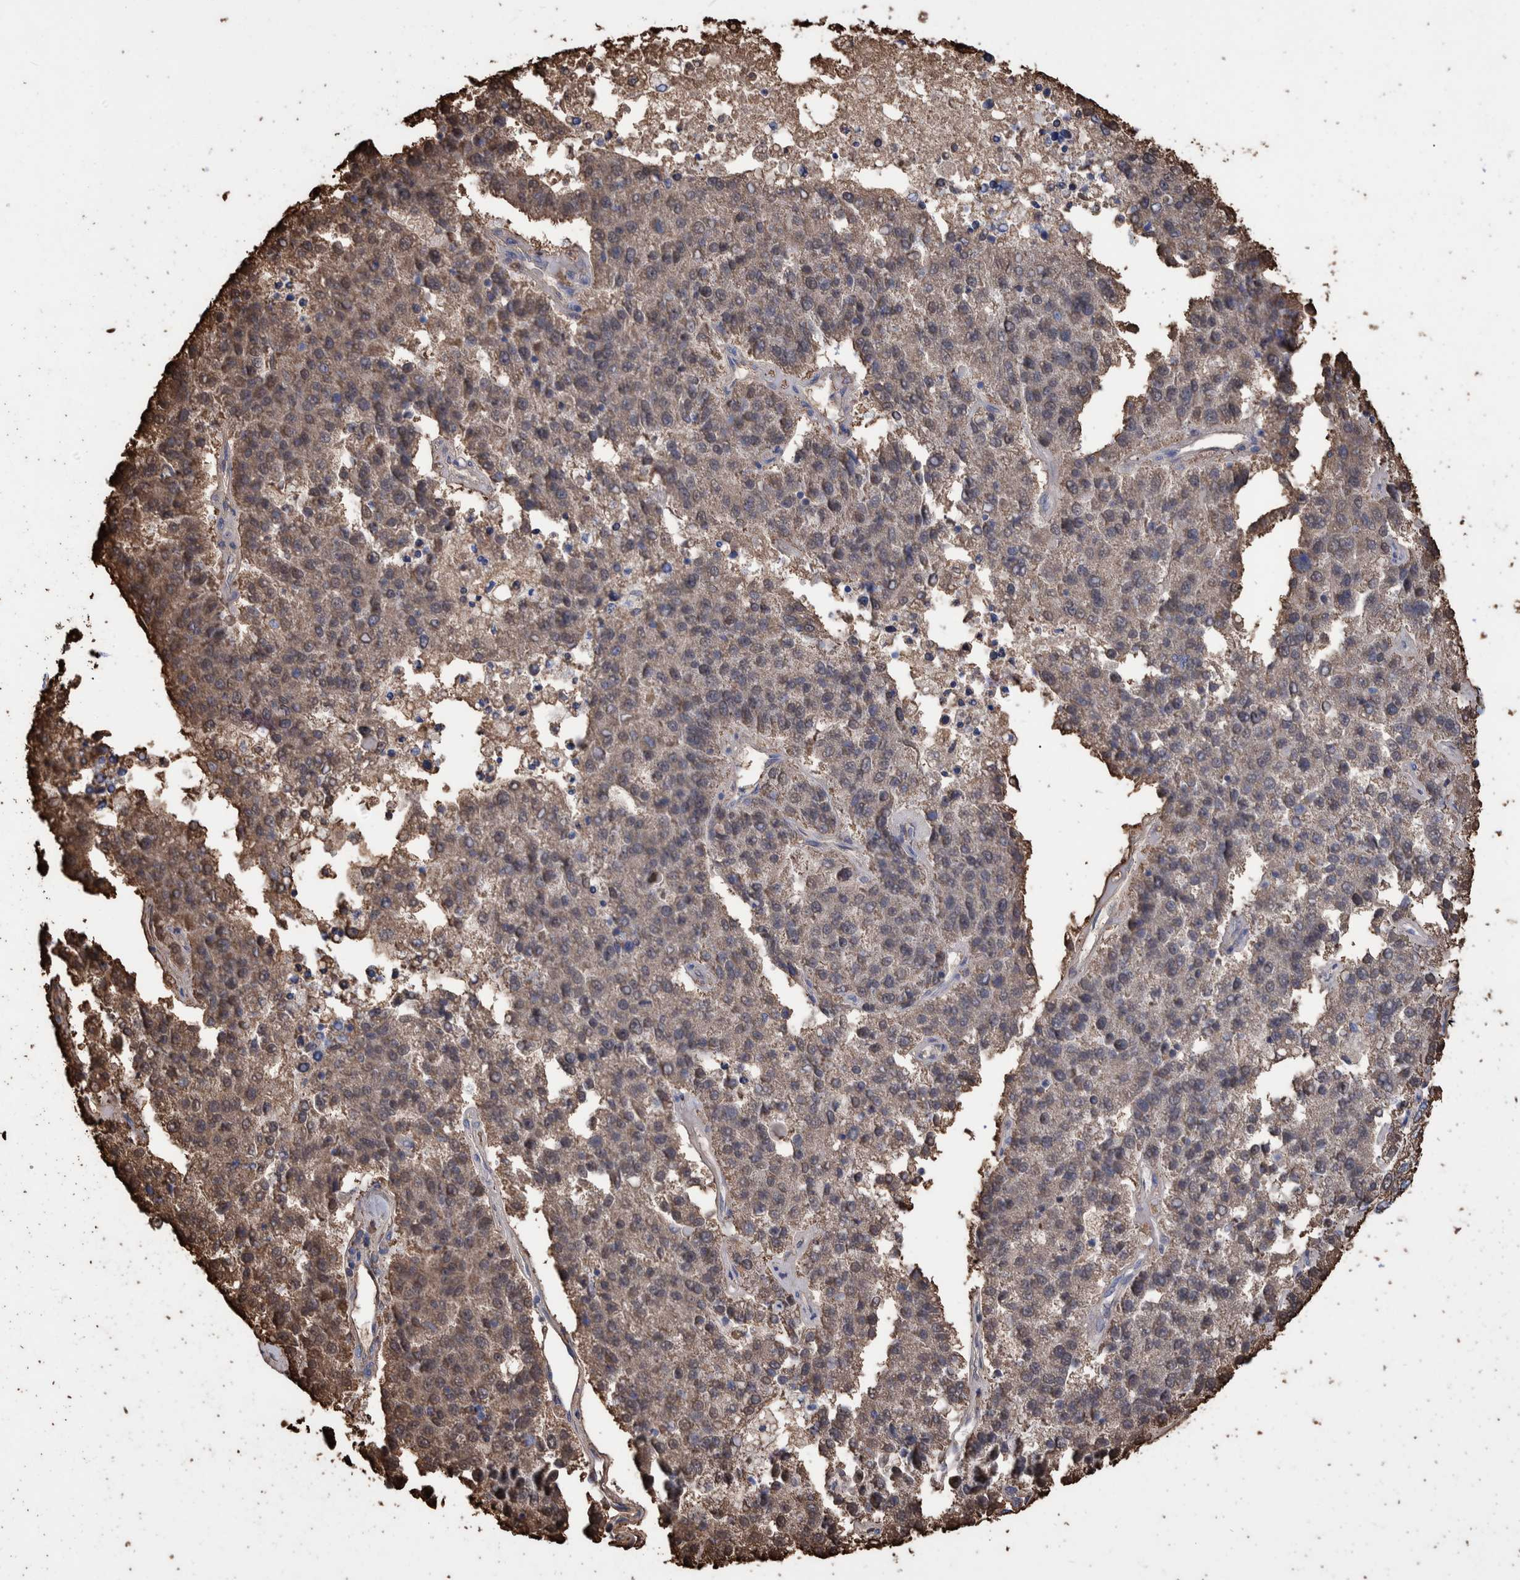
{"staining": {"intensity": "moderate", "quantity": ">75%", "location": "cytoplasmic/membranous"}, "tissue": "pancreatic cancer", "cell_type": "Tumor cells", "image_type": "cancer", "snomed": [{"axis": "morphology", "description": "Adenocarcinoma, NOS"}, {"axis": "topography", "description": "Pancreas"}], "caption": "This is a micrograph of immunohistochemistry (IHC) staining of pancreatic cancer, which shows moderate expression in the cytoplasmic/membranous of tumor cells.", "gene": "VPS26C", "patient": {"sex": "female", "age": 61}}